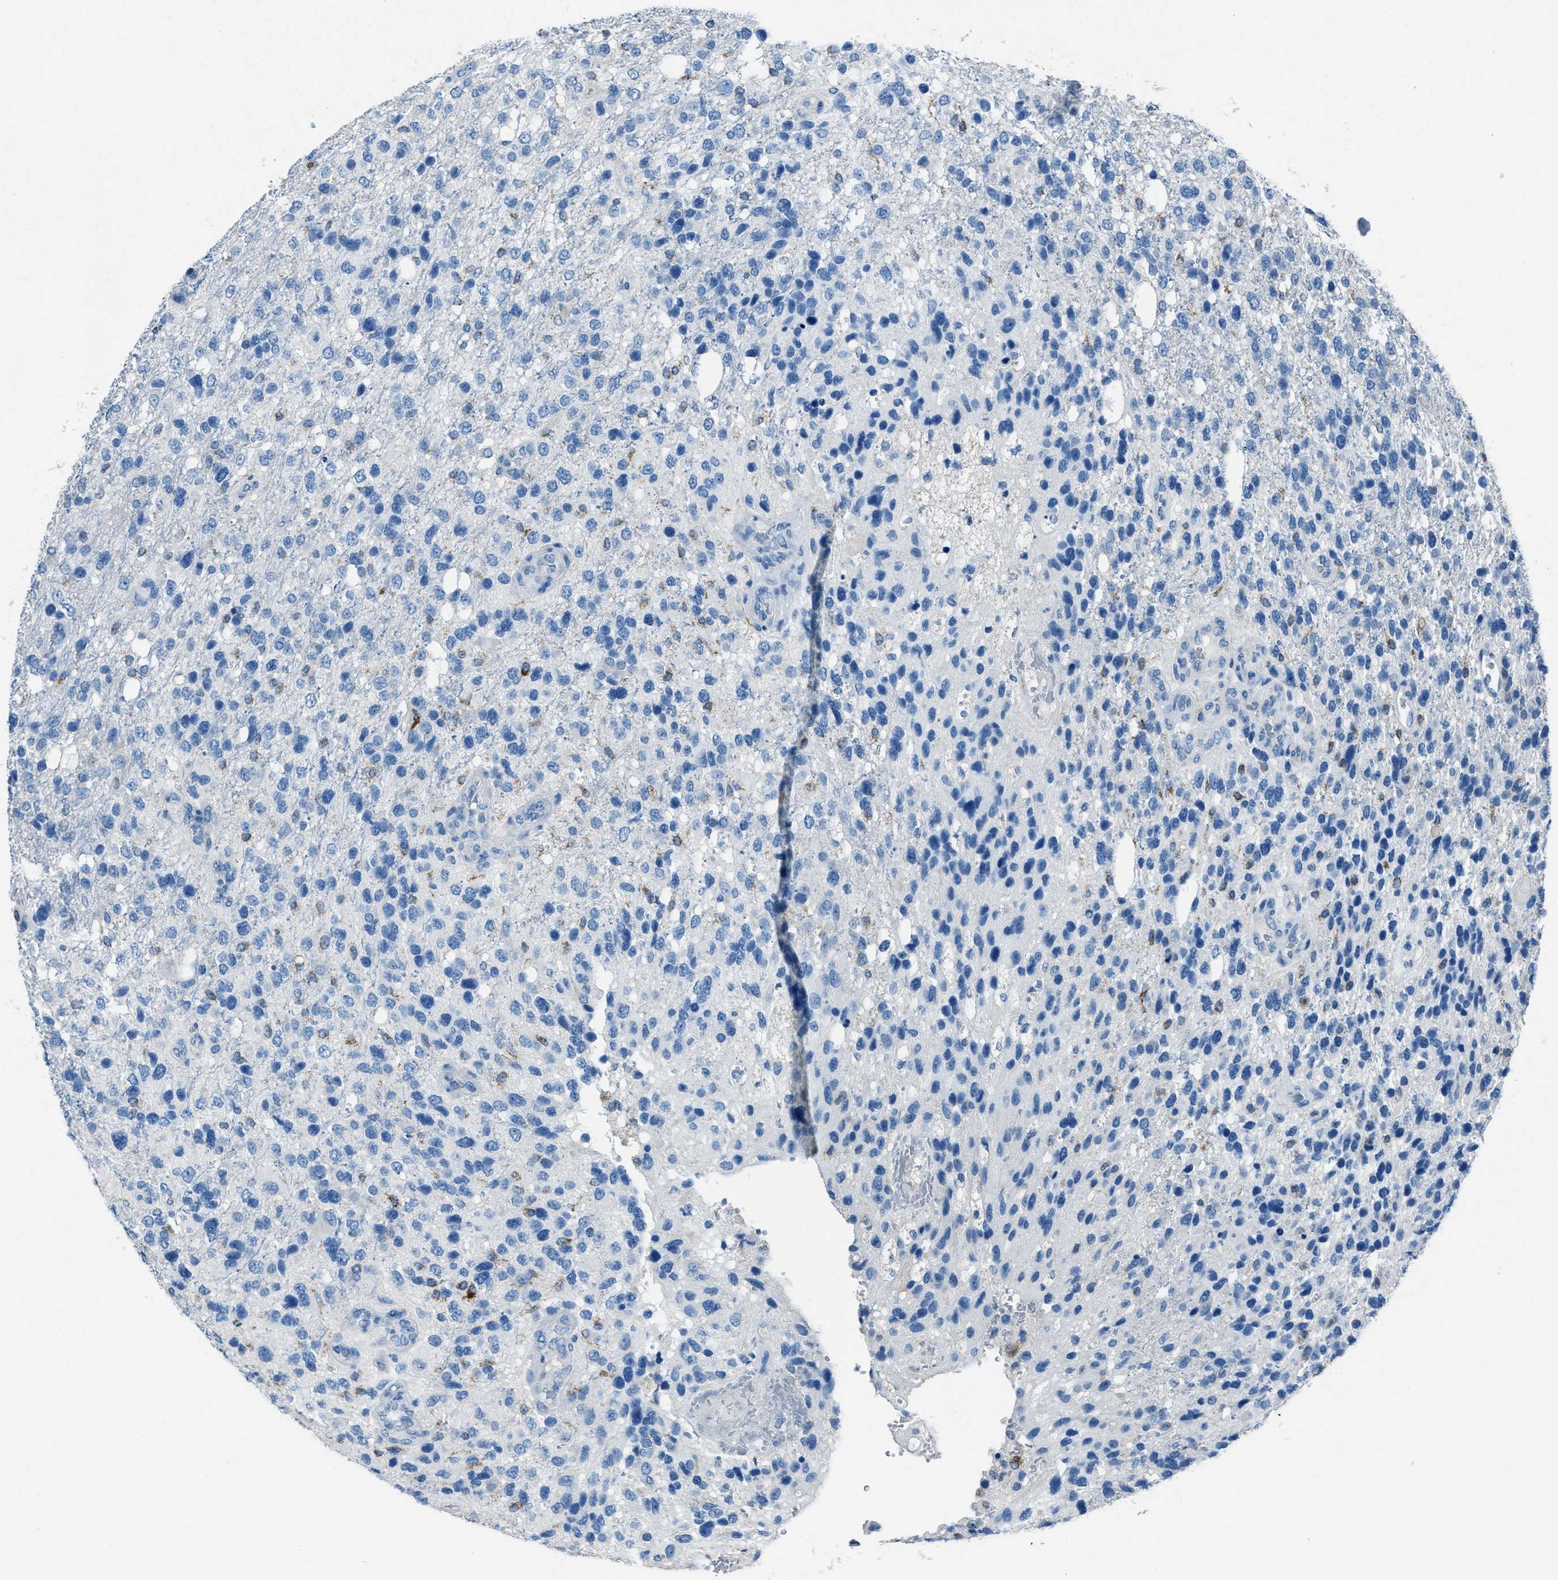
{"staining": {"intensity": "negative", "quantity": "none", "location": "none"}, "tissue": "glioma", "cell_type": "Tumor cells", "image_type": "cancer", "snomed": [{"axis": "morphology", "description": "Glioma, malignant, High grade"}, {"axis": "topography", "description": "Brain"}], "caption": "This is a micrograph of immunohistochemistry (IHC) staining of malignant glioma (high-grade), which shows no expression in tumor cells.", "gene": "AMACR", "patient": {"sex": "female", "age": 58}}